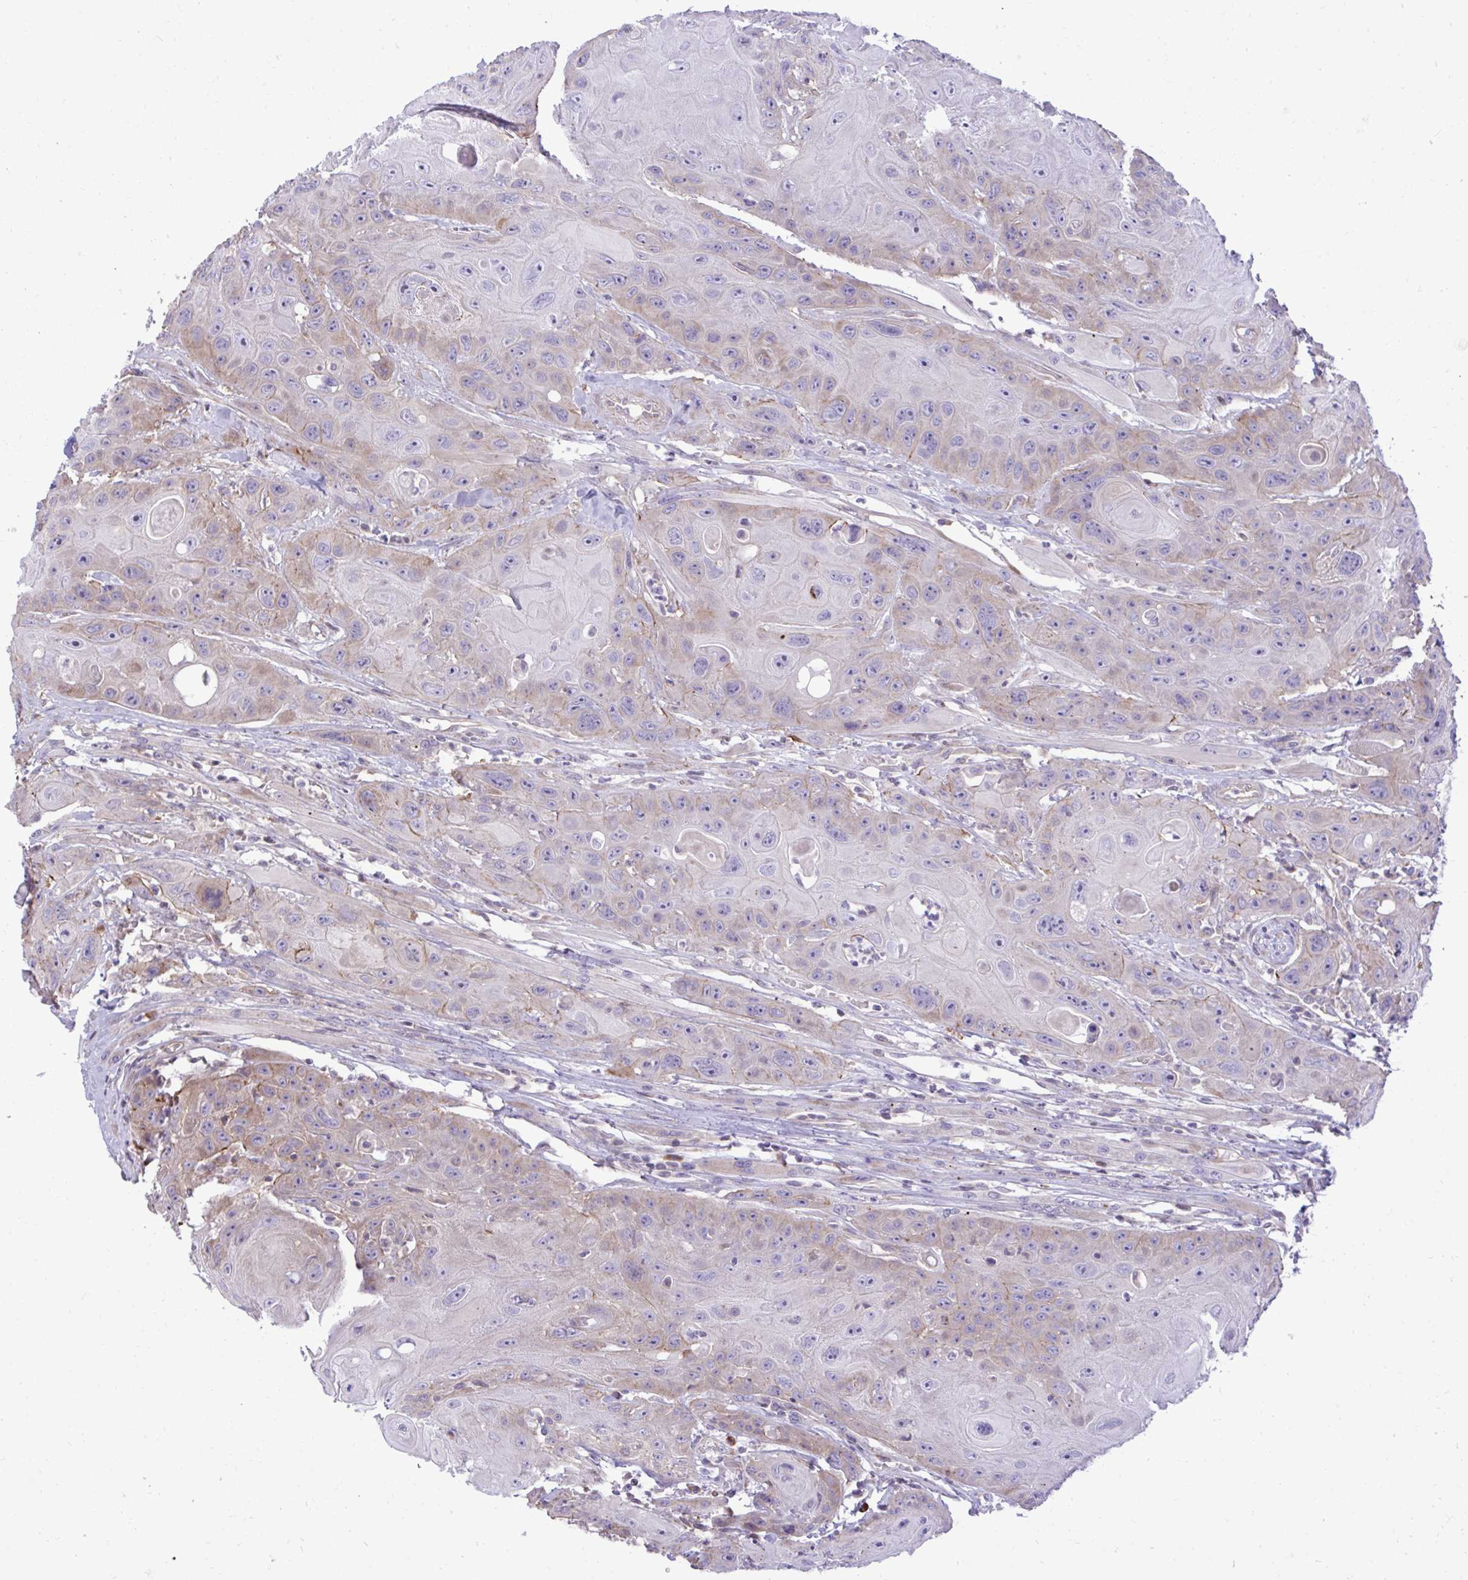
{"staining": {"intensity": "weak", "quantity": "25%-75%", "location": "cytoplasmic/membranous"}, "tissue": "head and neck cancer", "cell_type": "Tumor cells", "image_type": "cancer", "snomed": [{"axis": "morphology", "description": "Squamous cell carcinoma, NOS"}, {"axis": "topography", "description": "Head-Neck"}], "caption": "This is a photomicrograph of immunohistochemistry (IHC) staining of head and neck cancer, which shows weak positivity in the cytoplasmic/membranous of tumor cells.", "gene": "METTL9", "patient": {"sex": "female", "age": 59}}